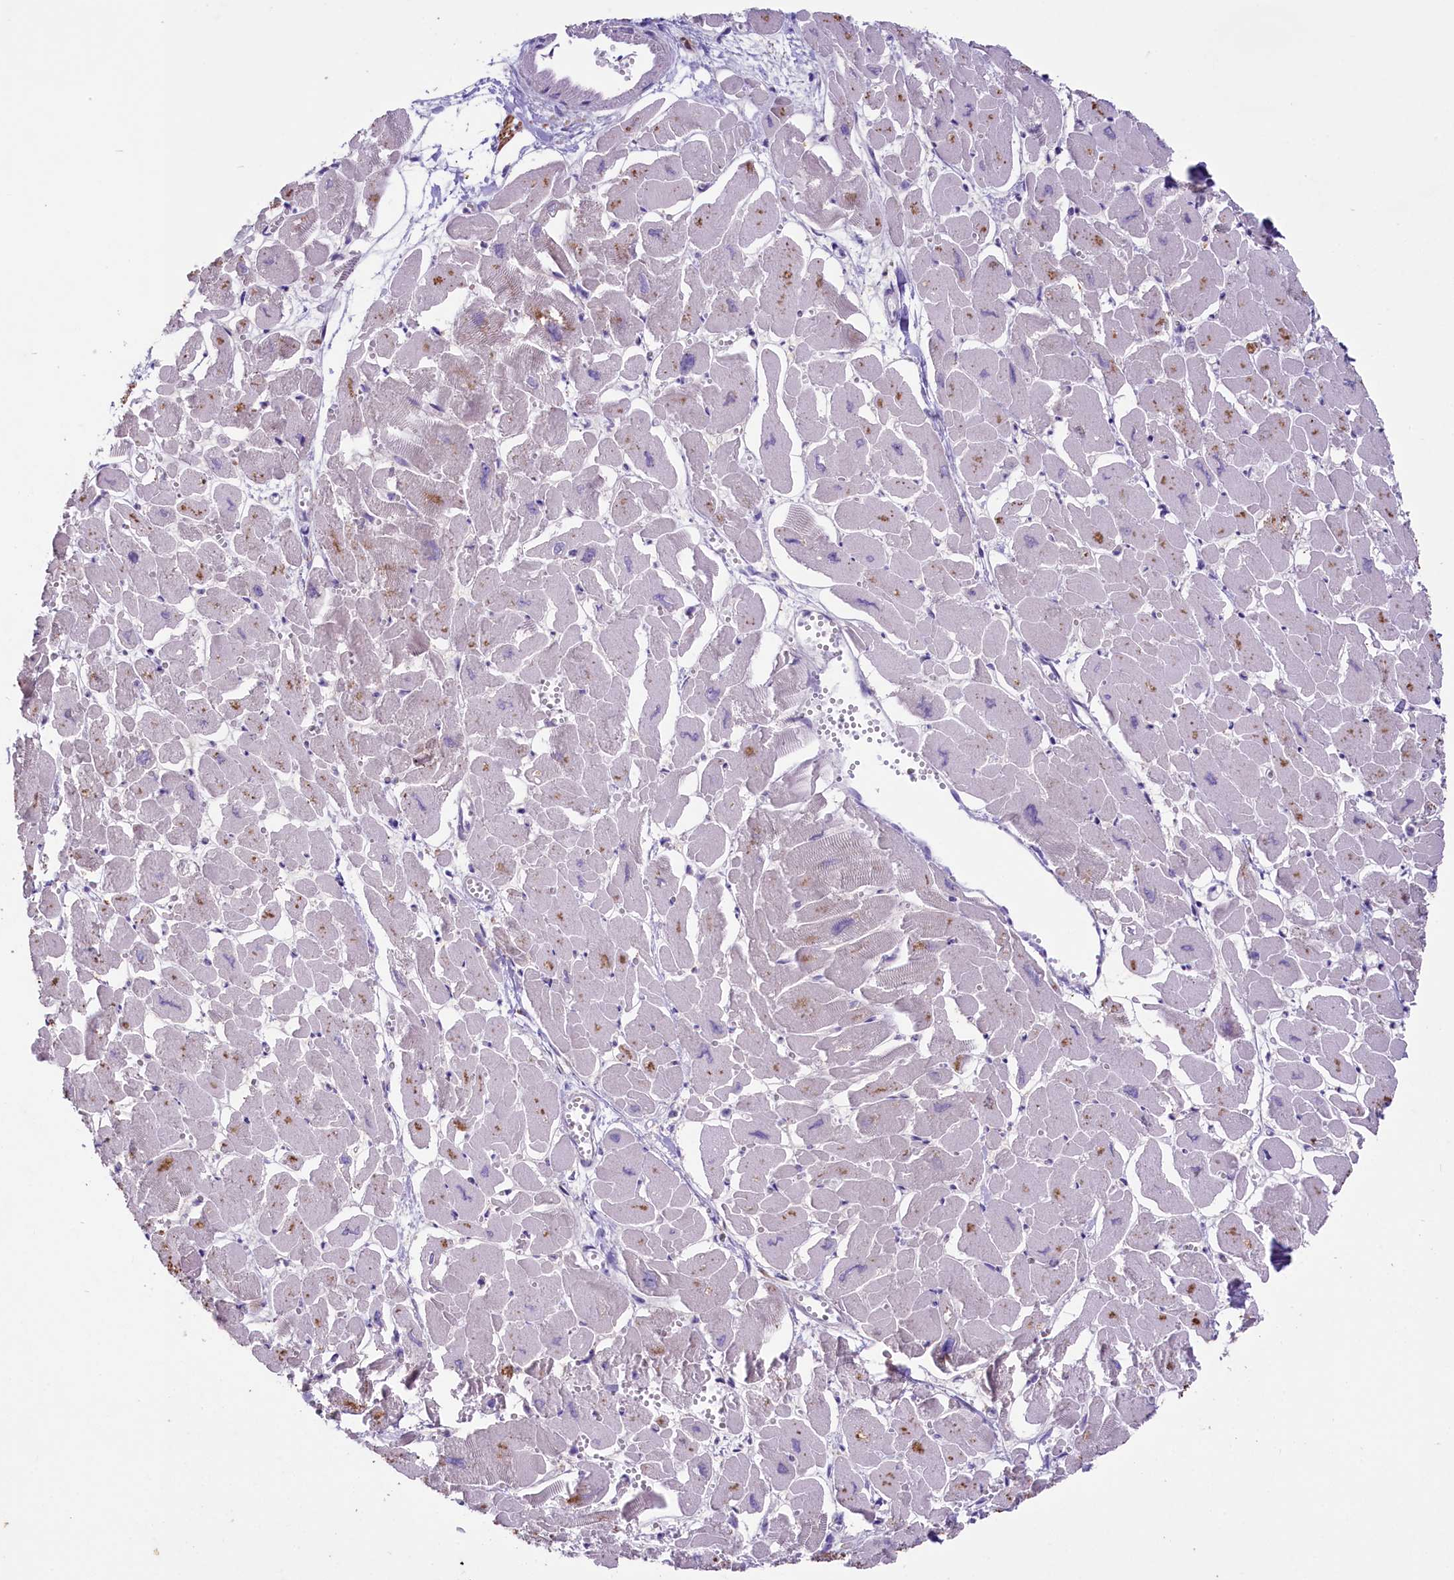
{"staining": {"intensity": "moderate", "quantity": "<25%", "location": "cytoplasmic/membranous"}, "tissue": "heart muscle", "cell_type": "Cardiomyocytes", "image_type": "normal", "snomed": [{"axis": "morphology", "description": "Normal tissue, NOS"}, {"axis": "topography", "description": "Heart"}], "caption": "Heart muscle was stained to show a protein in brown. There is low levels of moderate cytoplasmic/membranous expression in approximately <25% of cardiomyocytes. (brown staining indicates protein expression, while blue staining denotes nuclei).", "gene": "CD99L2", "patient": {"sex": "male", "age": 54}}